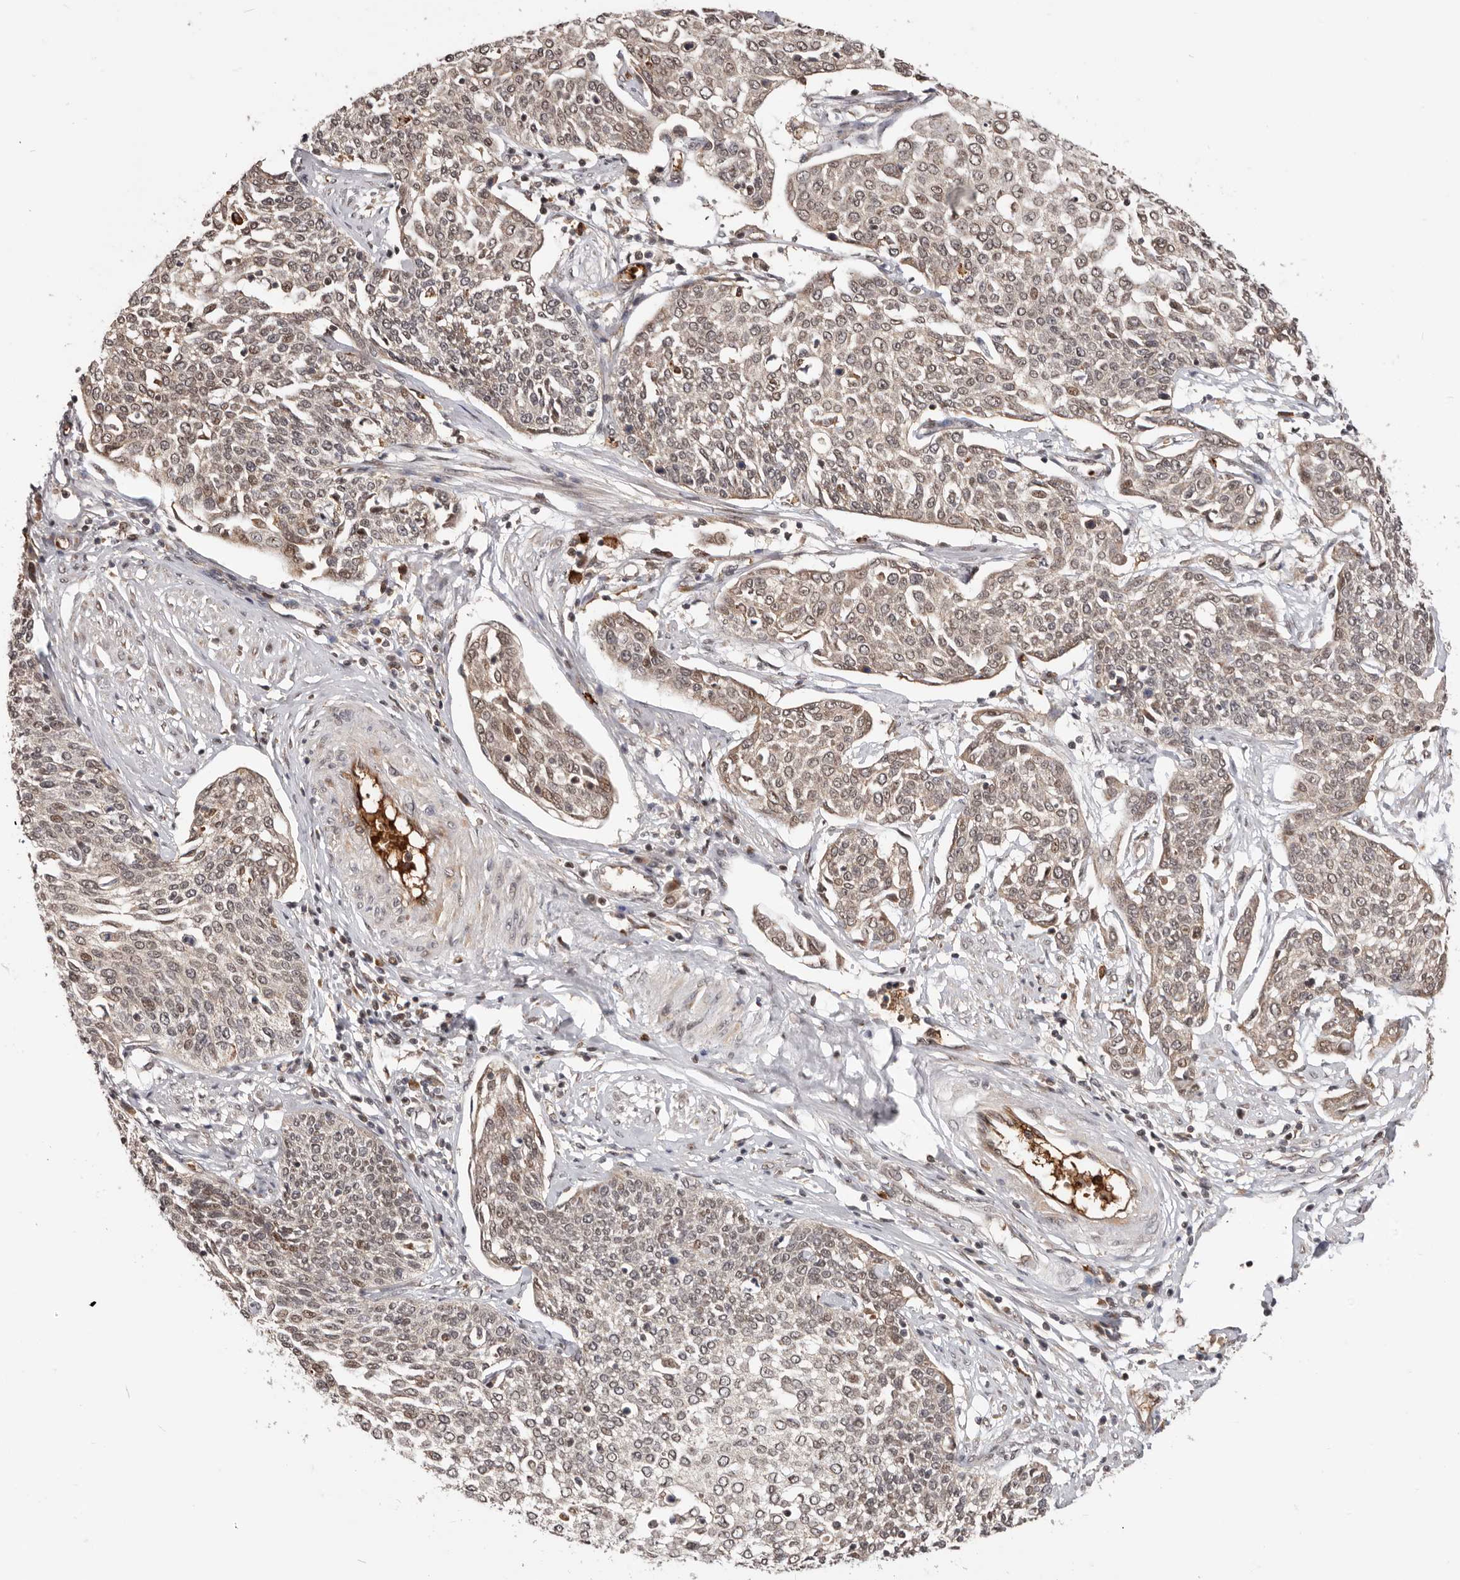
{"staining": {"intensity": "weak", "quantity": ">75%", "location": "cytoplasmic/membranous,nuclear"}, "tissue": "cervical cancer", "cell_type": "Tumor cells", "image_type": "cancer", "snomed": [{"axis": "morphology", "description": "Squamous cell carcinoma, NOS"}, {"axis": "topography", "description": "Cervix"}], "caption": "Human cervical cancer (squamous cell carcinoma) stained with a protein marker shows weak staining in tumor cells.", "gene": "NCOA3", "patient": {"sex": "female", "age": 34}}